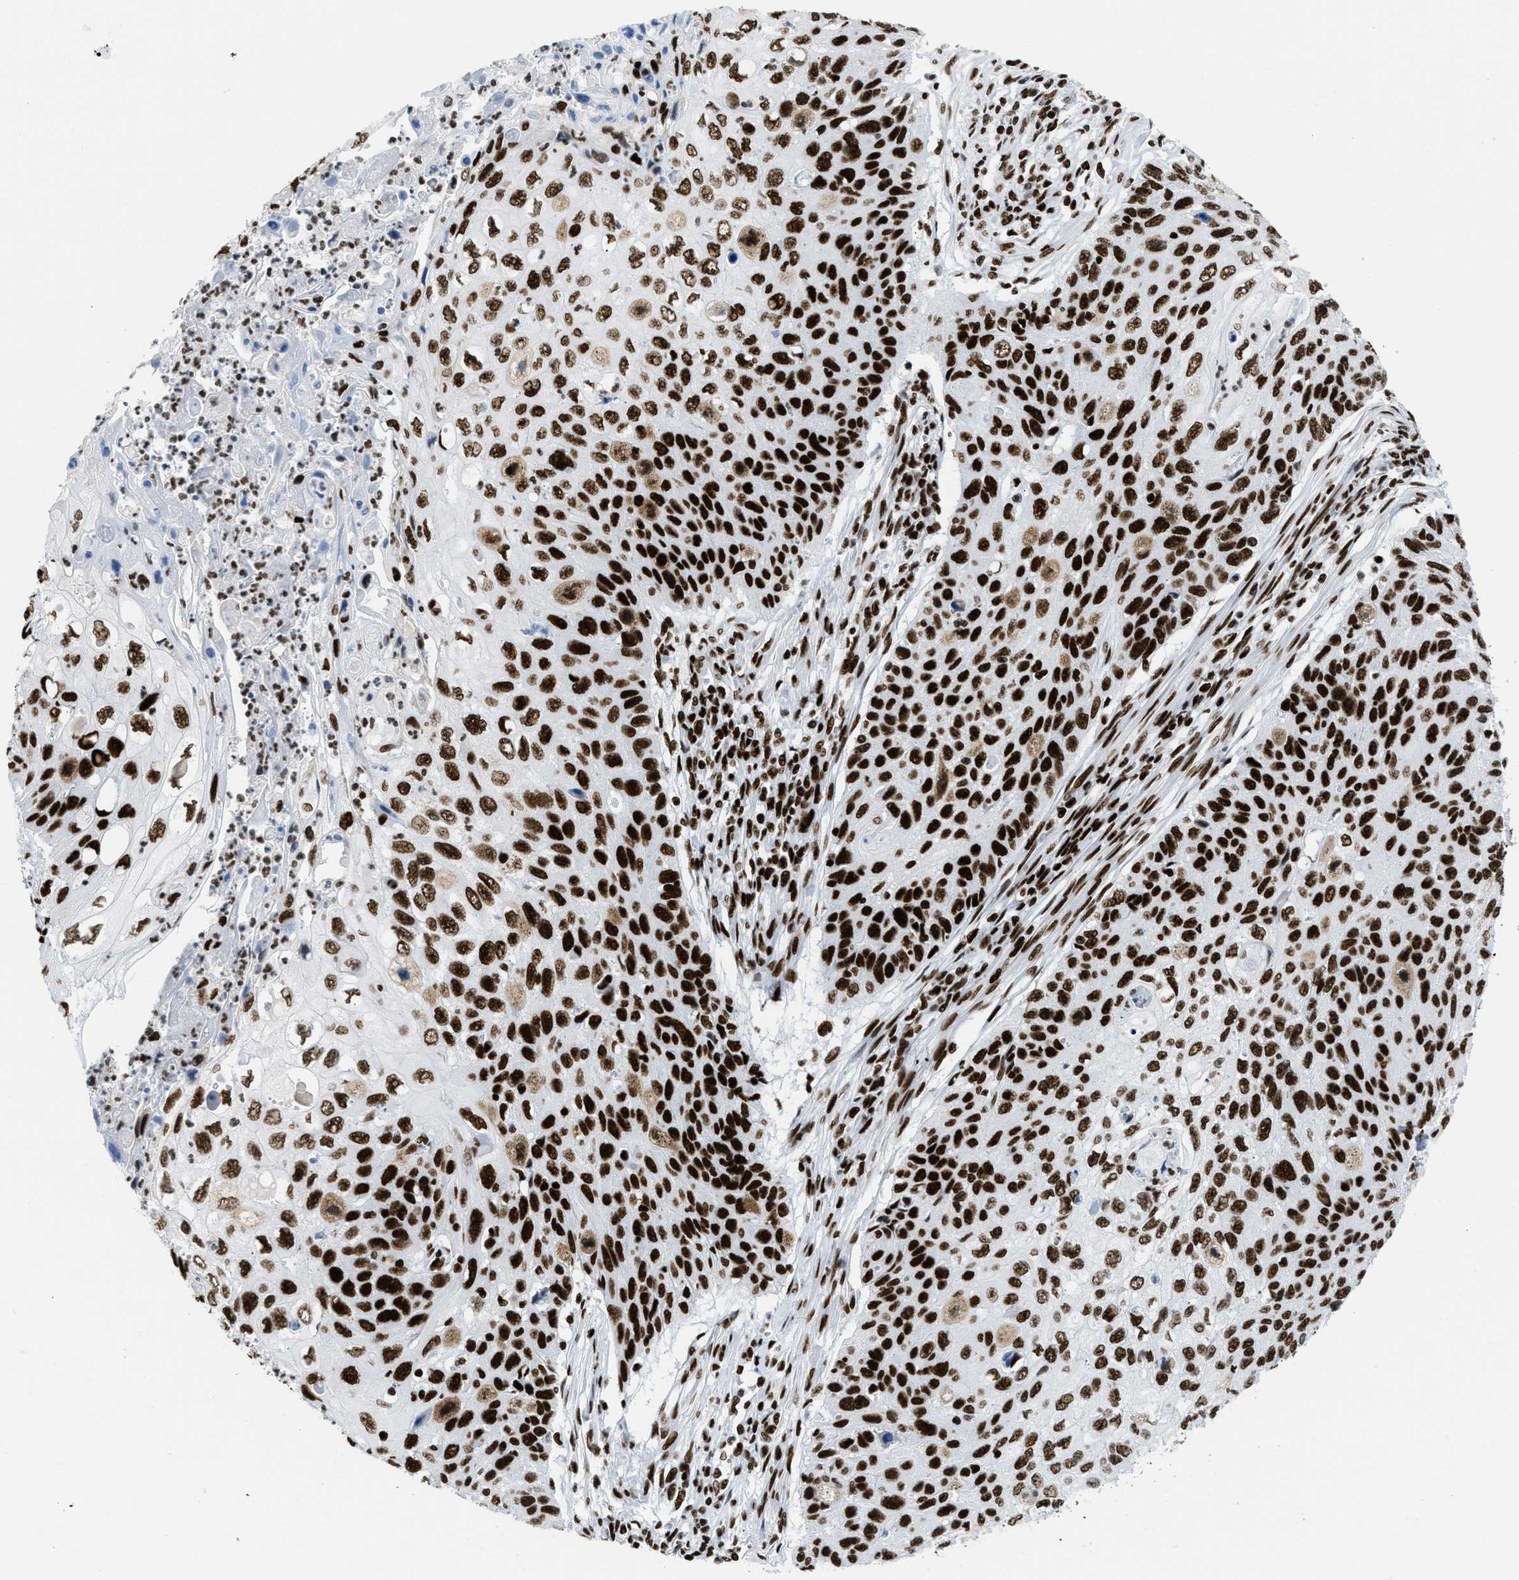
{"staining": {"intensity": "strong", "quantity": ">75%", "location": "nuclear"}, "tissue": "cervical cancer", "cell_type": "Tumor cells", "image_type": "cancer", "snomed": [{"axis": "morphology", "description": "Squamous cell carcinoma, NOS"}, {"axis": "topography", "description": "Cervix"}], "caption": "Immunohistochemistry micrograph of human squamous cell carcinoma (cervical) stained for a protein (brown), which demonstrates high levels of strong nuclear expression in approximately >75% of tumor cells.", "gene": "PIF1", "patient": {"sex": "female", "age": 70}}